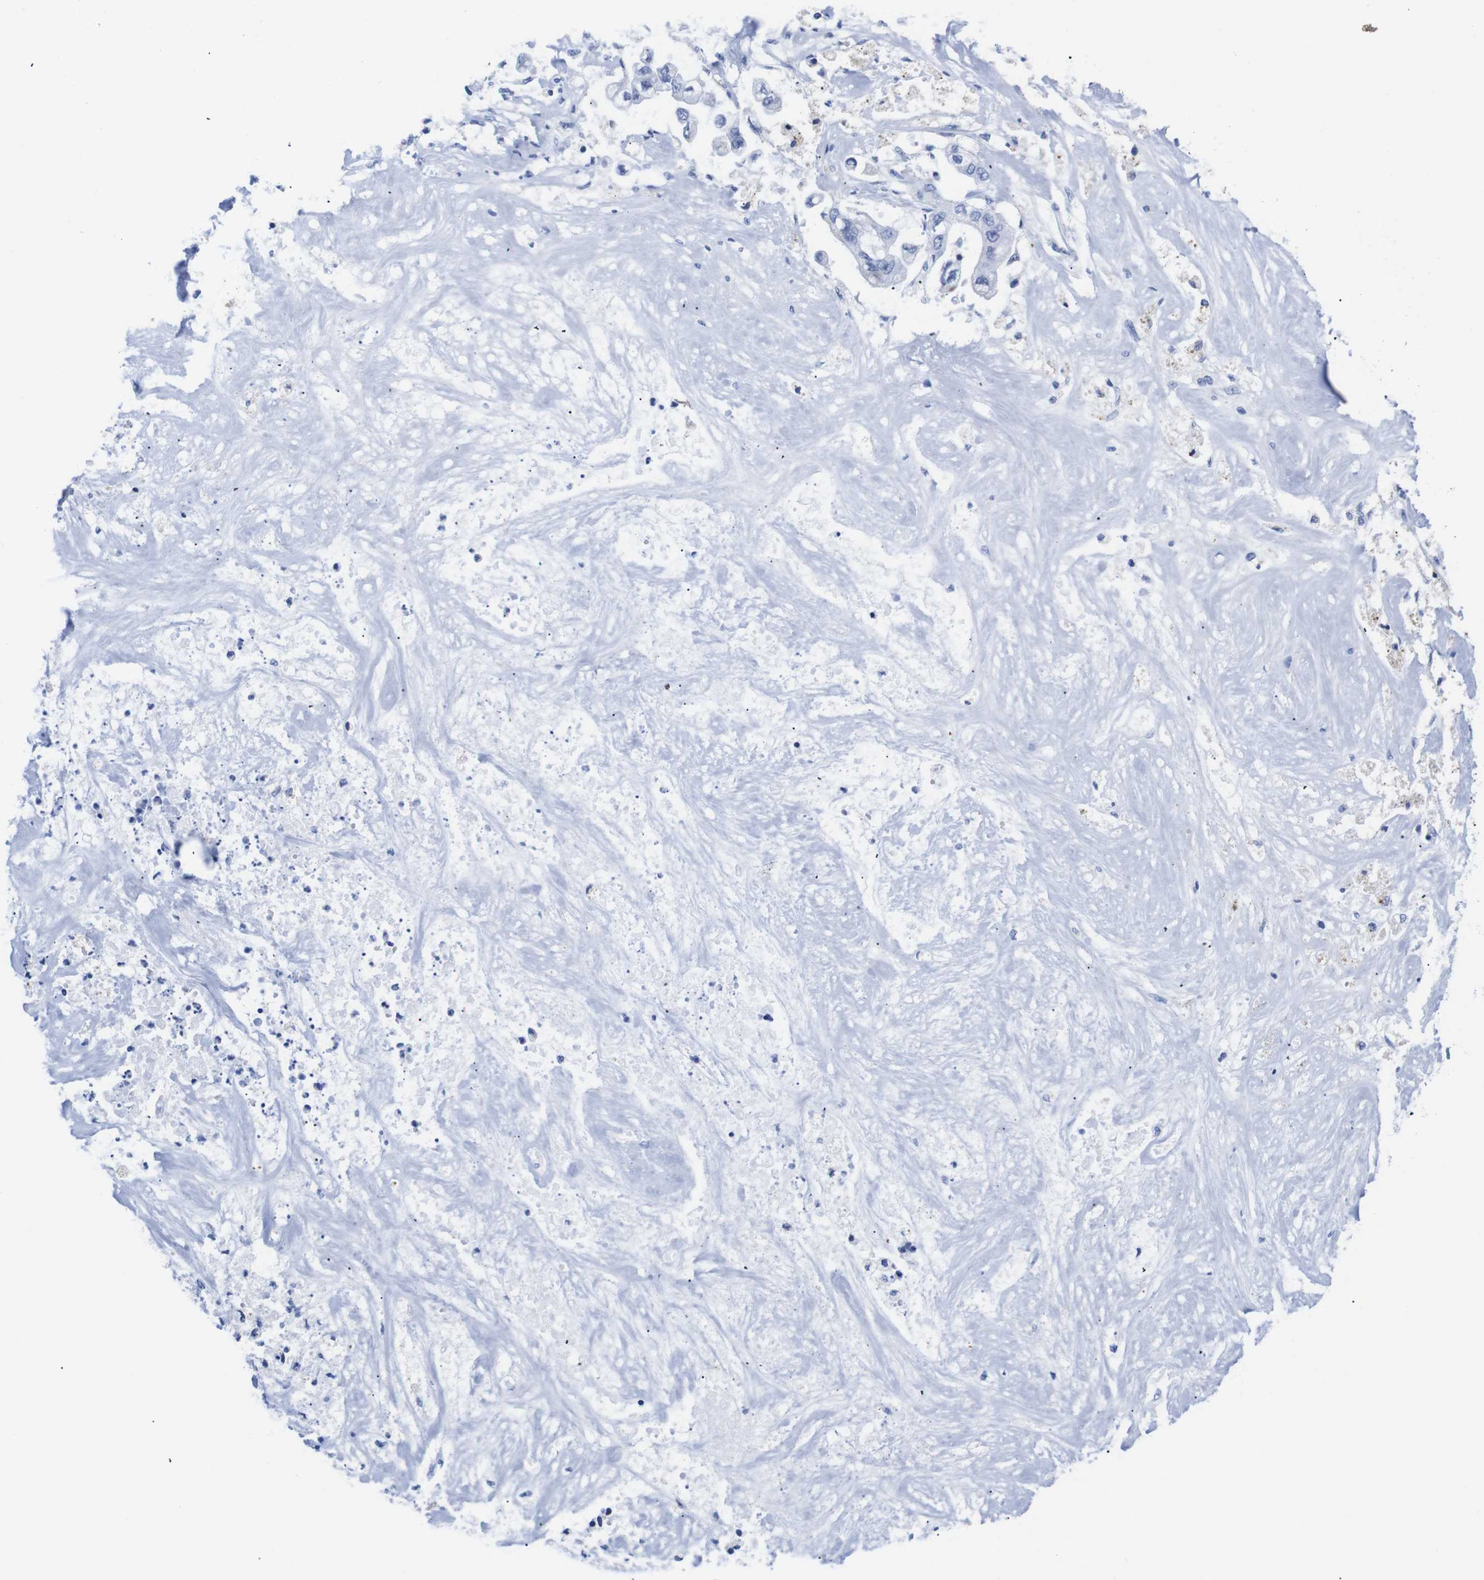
{"staining": {"intensity": "negative", "quantity": "none", "location": "none"}, "tissue": "stomach cancer", "cell_type": "Tumor cells", "image_type": "cancer", "snomed": [{"axis": "morphology", "description": "Adenocarcinoma, NOS"}, {"axis": "topography", "description": "Stomach"}], "caption": "High magnification brightfield microscopy of stomach adenocarcinoma stained with DAB (brown) and counterstained with hematoxylin (blue): tumor cells show no significant staining.", "gene": "LRRC55", "patient": {"sex": "male", "age": 62}}